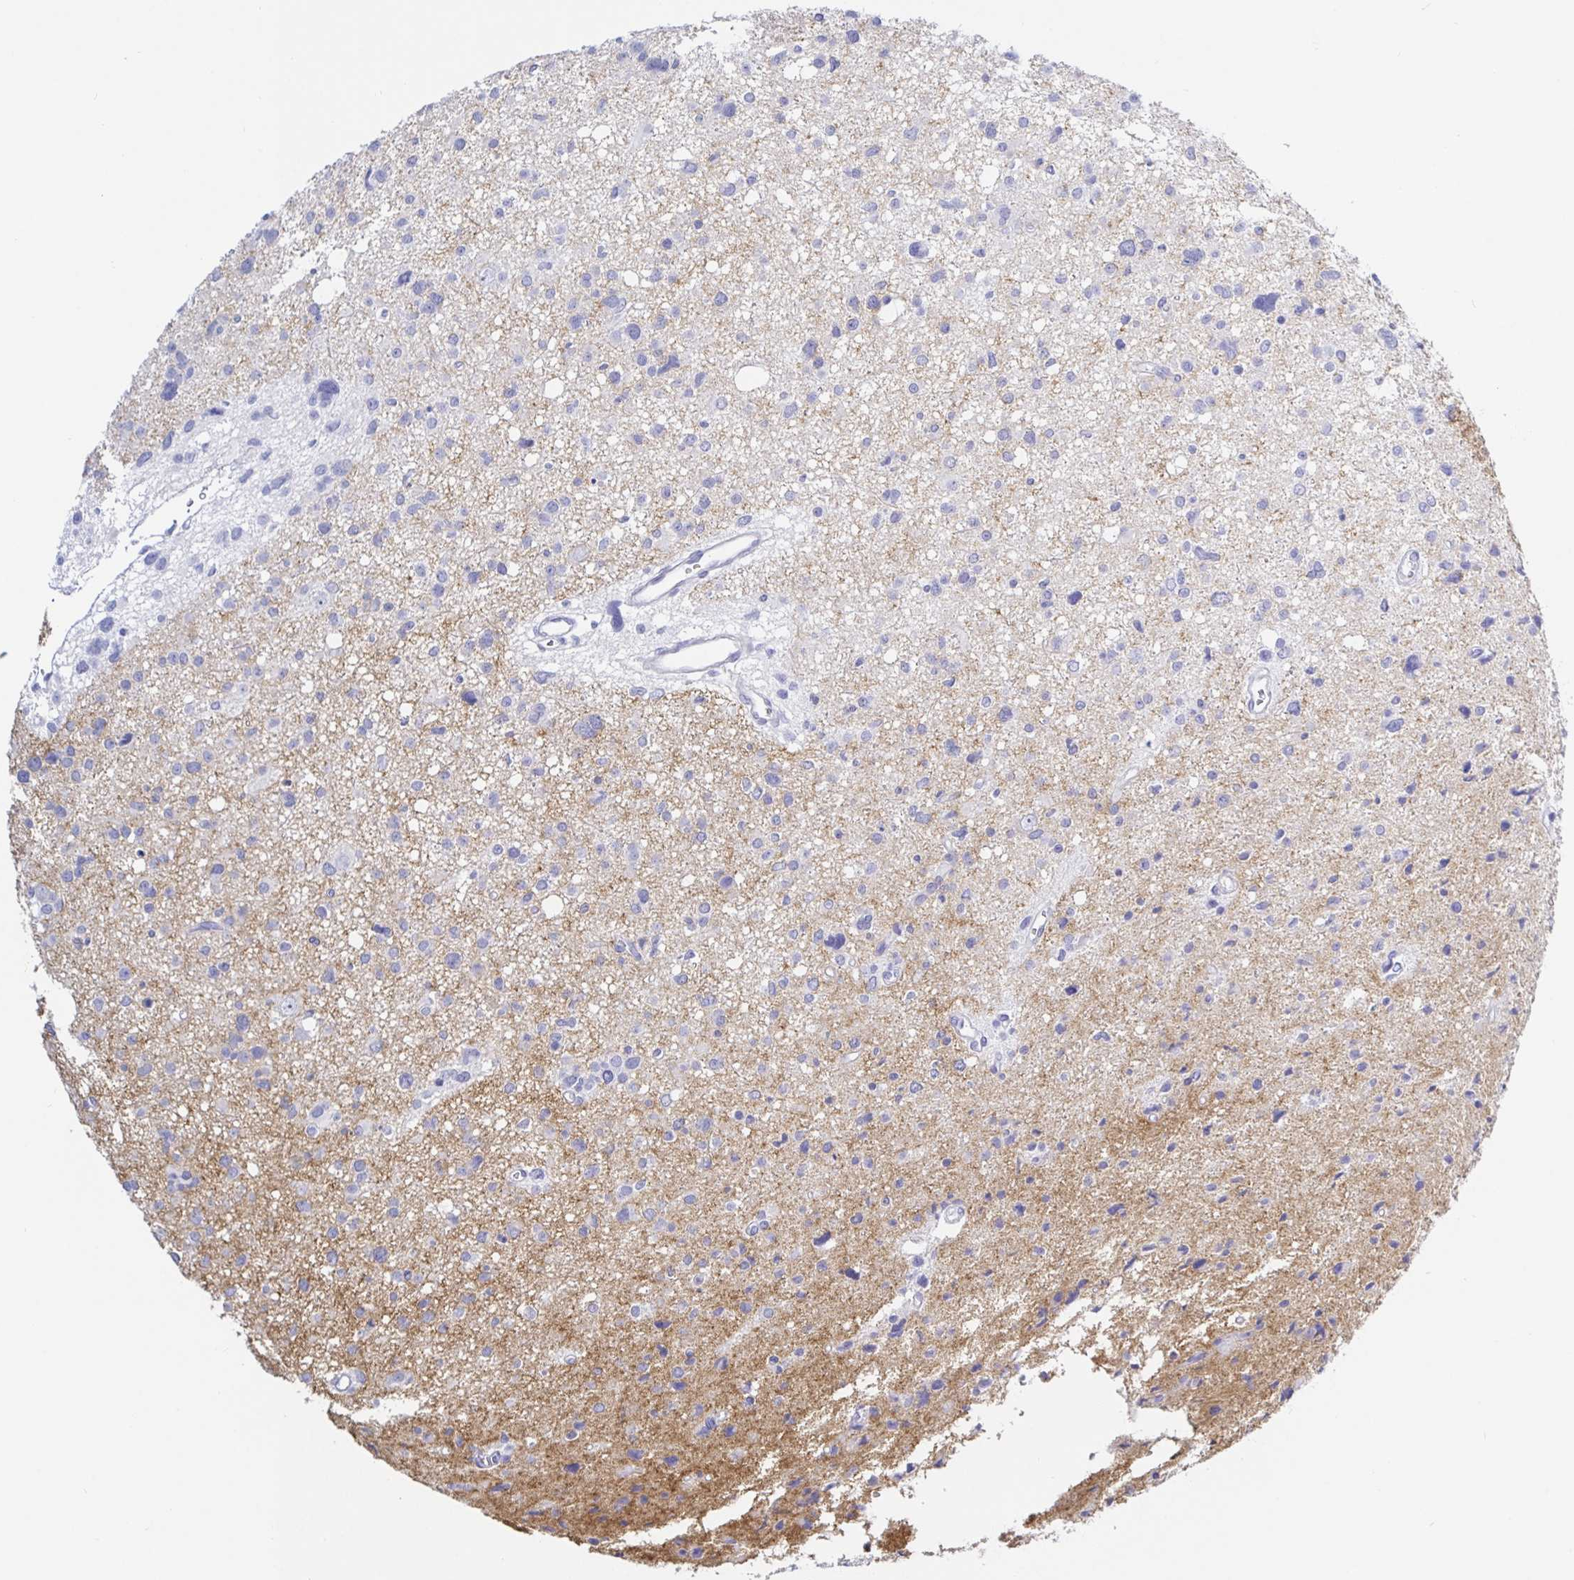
{"staining": {"intensity": "negative", "quantity": "none", "location": "none"}, "tissue": "glioma", "cell_type": "Tumor cells", "image_type": "cancer", "snomed": [{"axis": "morphology", "description": "Glioma, malignant, High grade"}, {"axis": "topography", "description": "Brain"}], "caption": "Tumor cells are negative for brown protein staining in malignant high-grade glioma.", "gene": "KCNH6", "patient": {"sex": "male", "age": 23}}